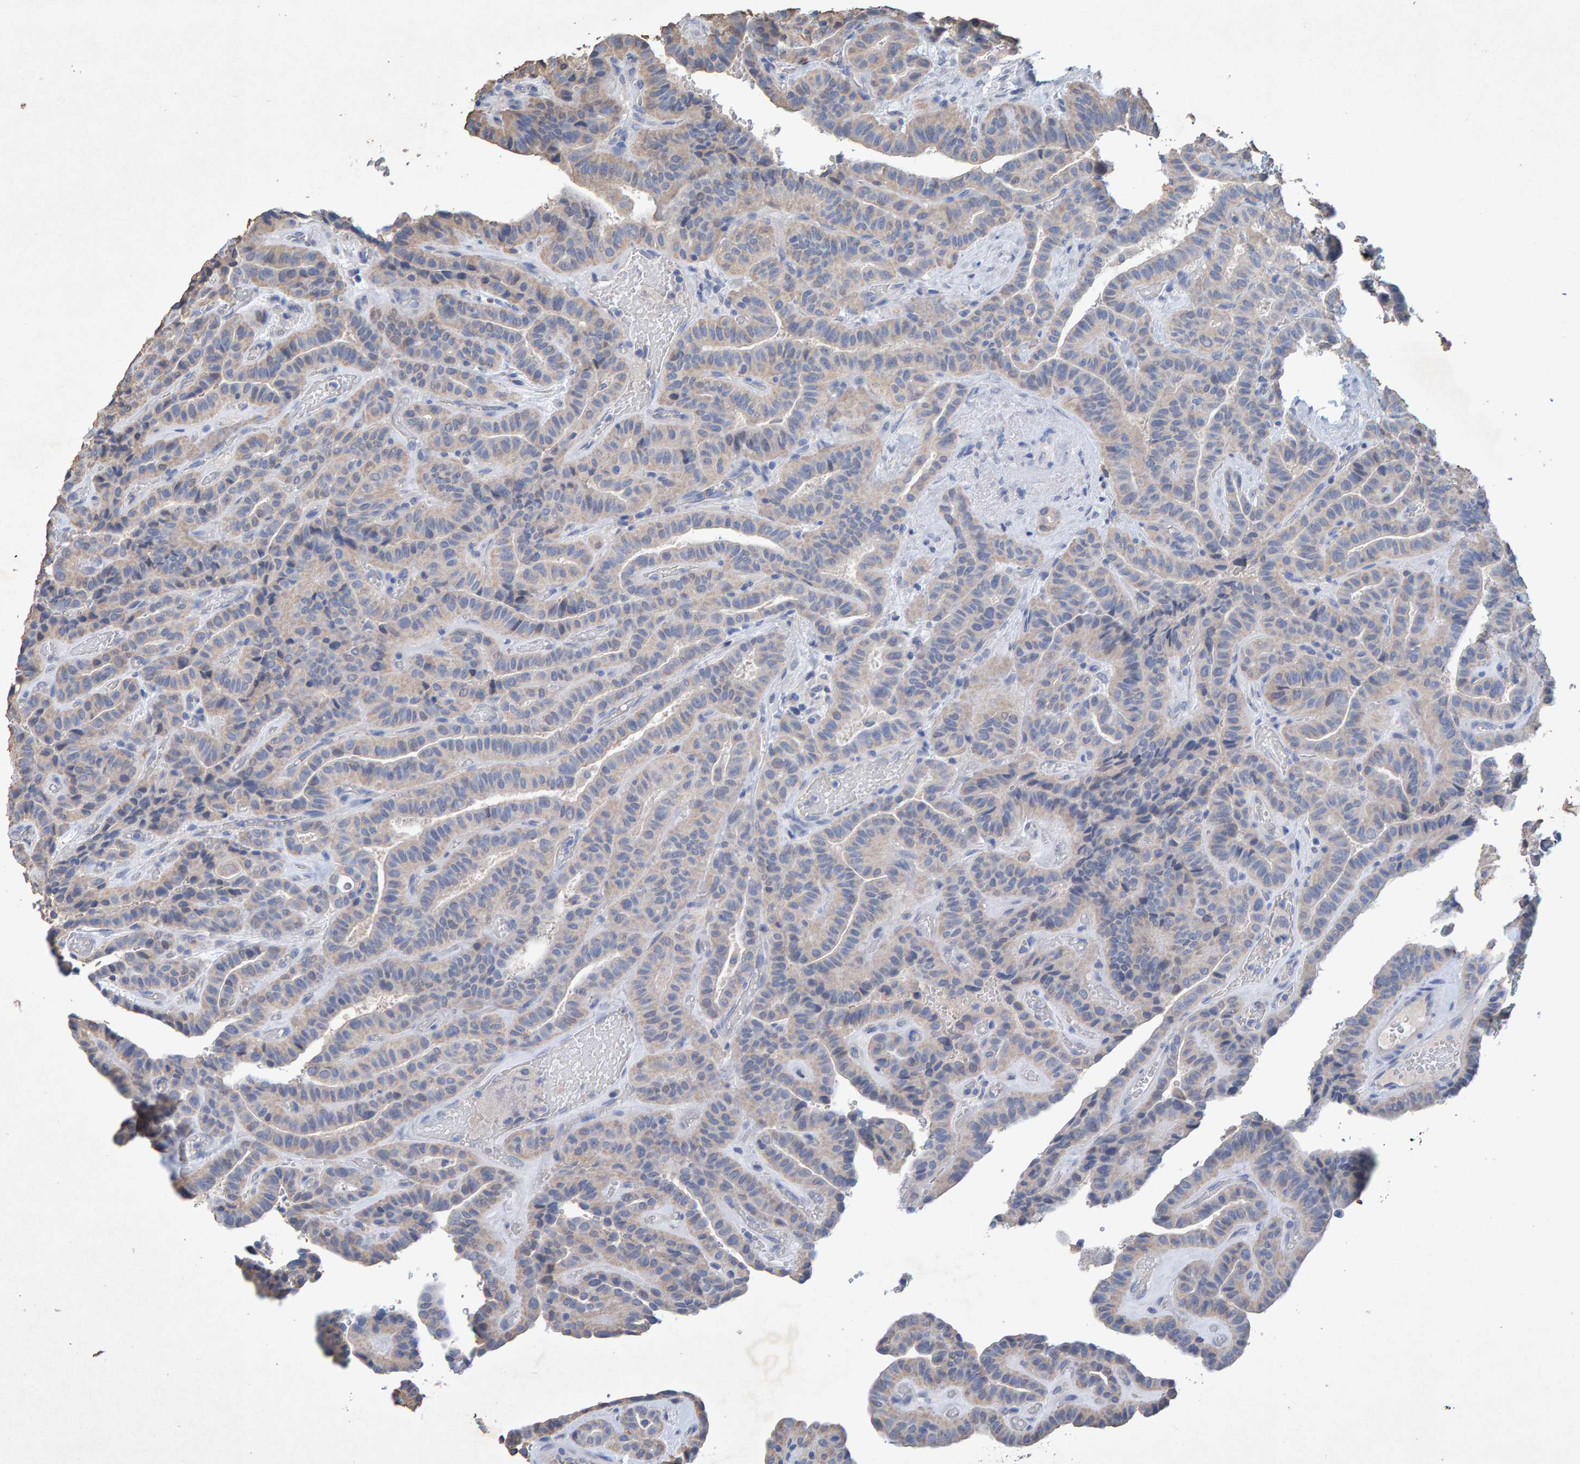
{"staining": {"intensity": "weak", "quantity": "<25%", "location": "cytoplasmic/membranous"}, "tissue": "thyroid cancer", "cell_type": "Tumor cells", "image_type": "cancer", "snomed": [{"axis": "morphology", "description": "Papillary adenocarcinoma, NOS"}, {"axis": "topography", "description": "Thyroid gland"}], "caption": "The IHC micrograph has no significant expression in tumor cells of thyroid papillary adenocarcinoma tissue.", "gene": "CTH", "patient": {"sex": "male", "age": 77}}